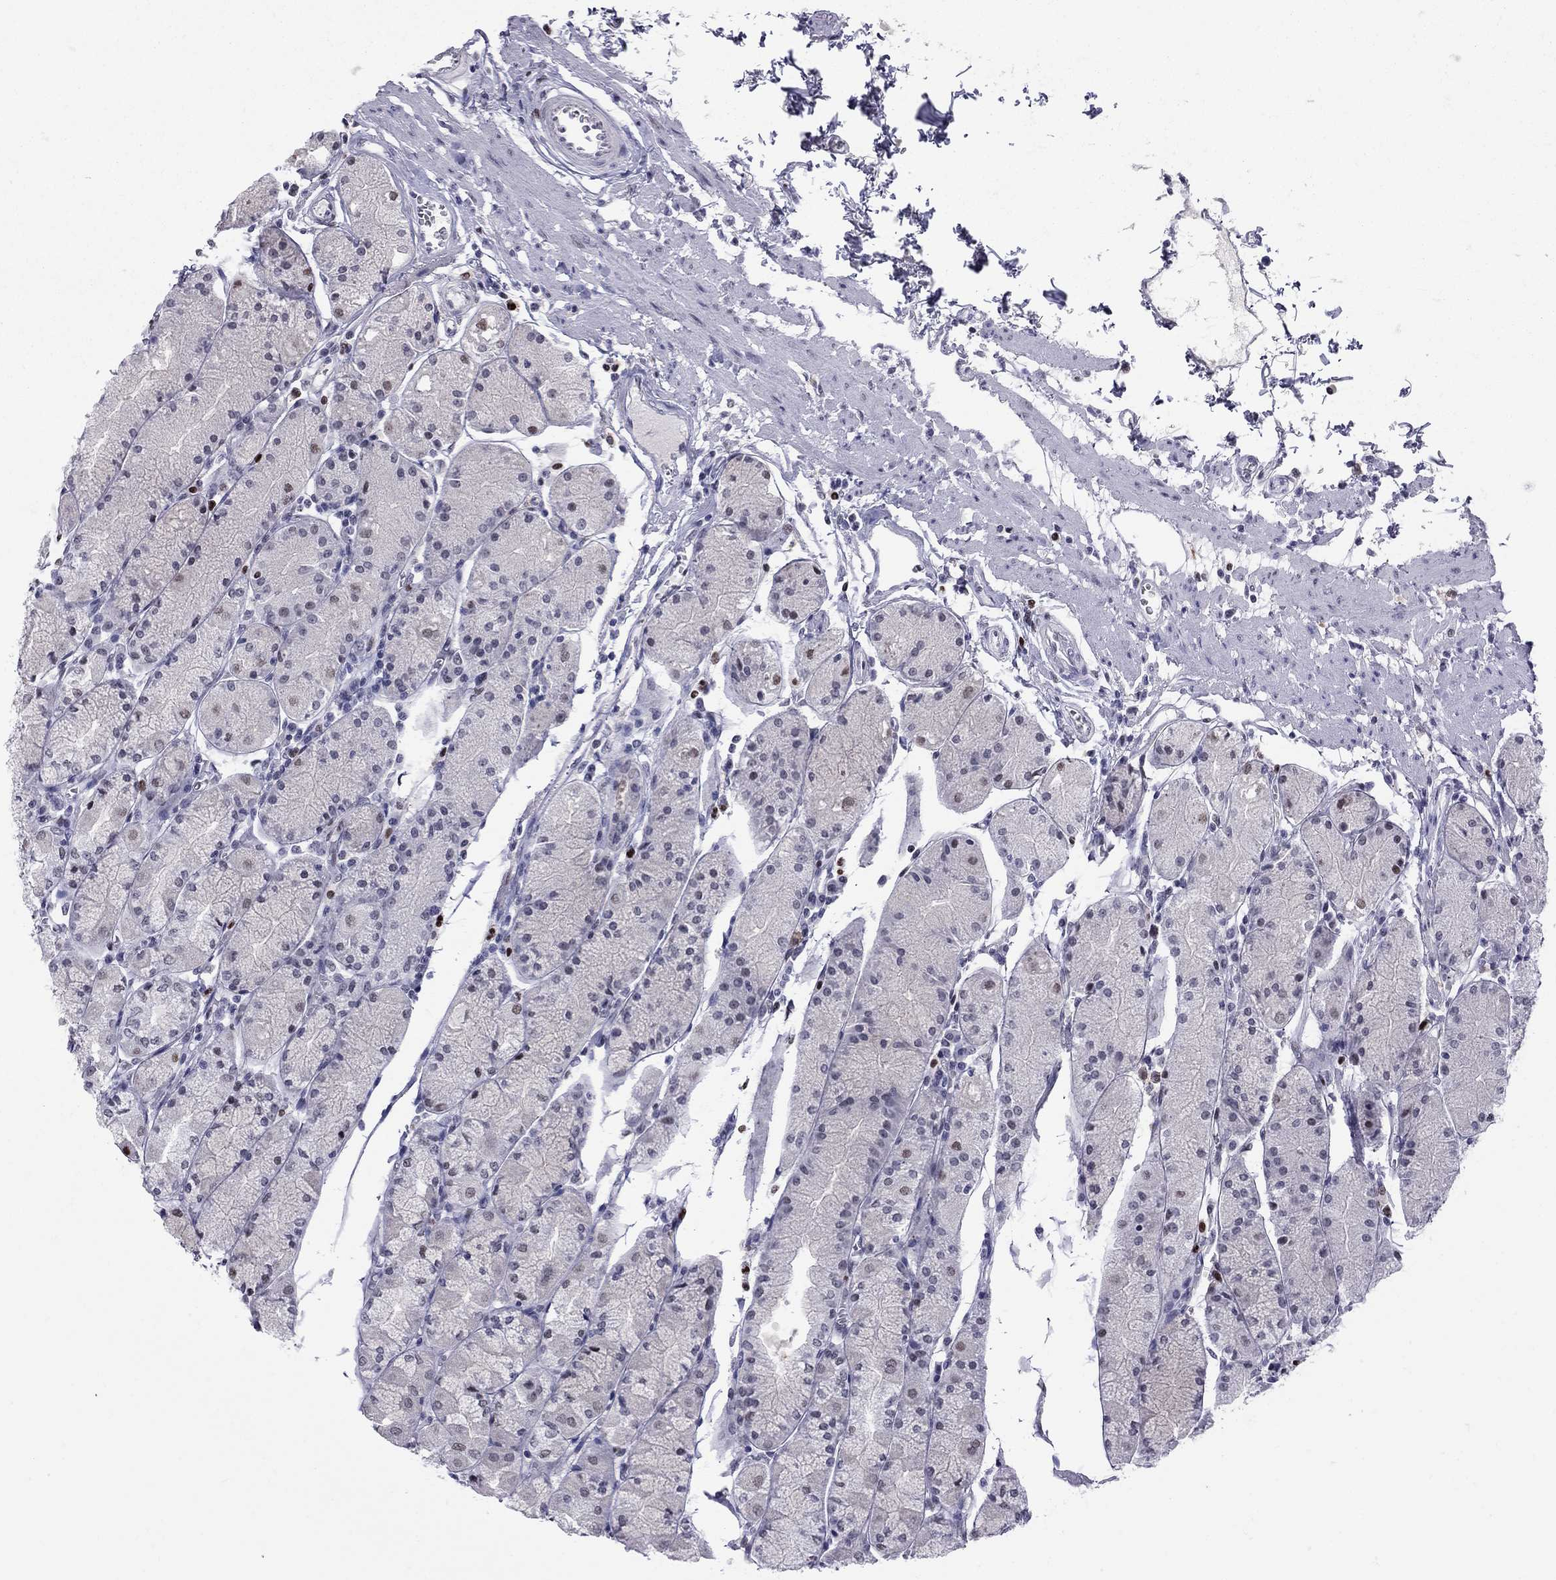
{"staining": {"intensity": "strong", "quantity": "<25%", "location": "nuclear"}, "tissue": "stomach", "cell_type": "Glandular cells", "image_type": "normal", "snomed": [{"axis": "morphology", "description": "Normal tissue, NOS"}, {"axis": "topography", "description": "Stomach, upper"}], "caption": "IHC image of unremarkable stomach: stomach stained using IHC reveals medium levels of strong protein expression localized specifically in the nuclear of glandular cells, appearing as a nuclear brown color.", "gene": "PCGF3", "patient": {"sex": "male", "age": 69}}